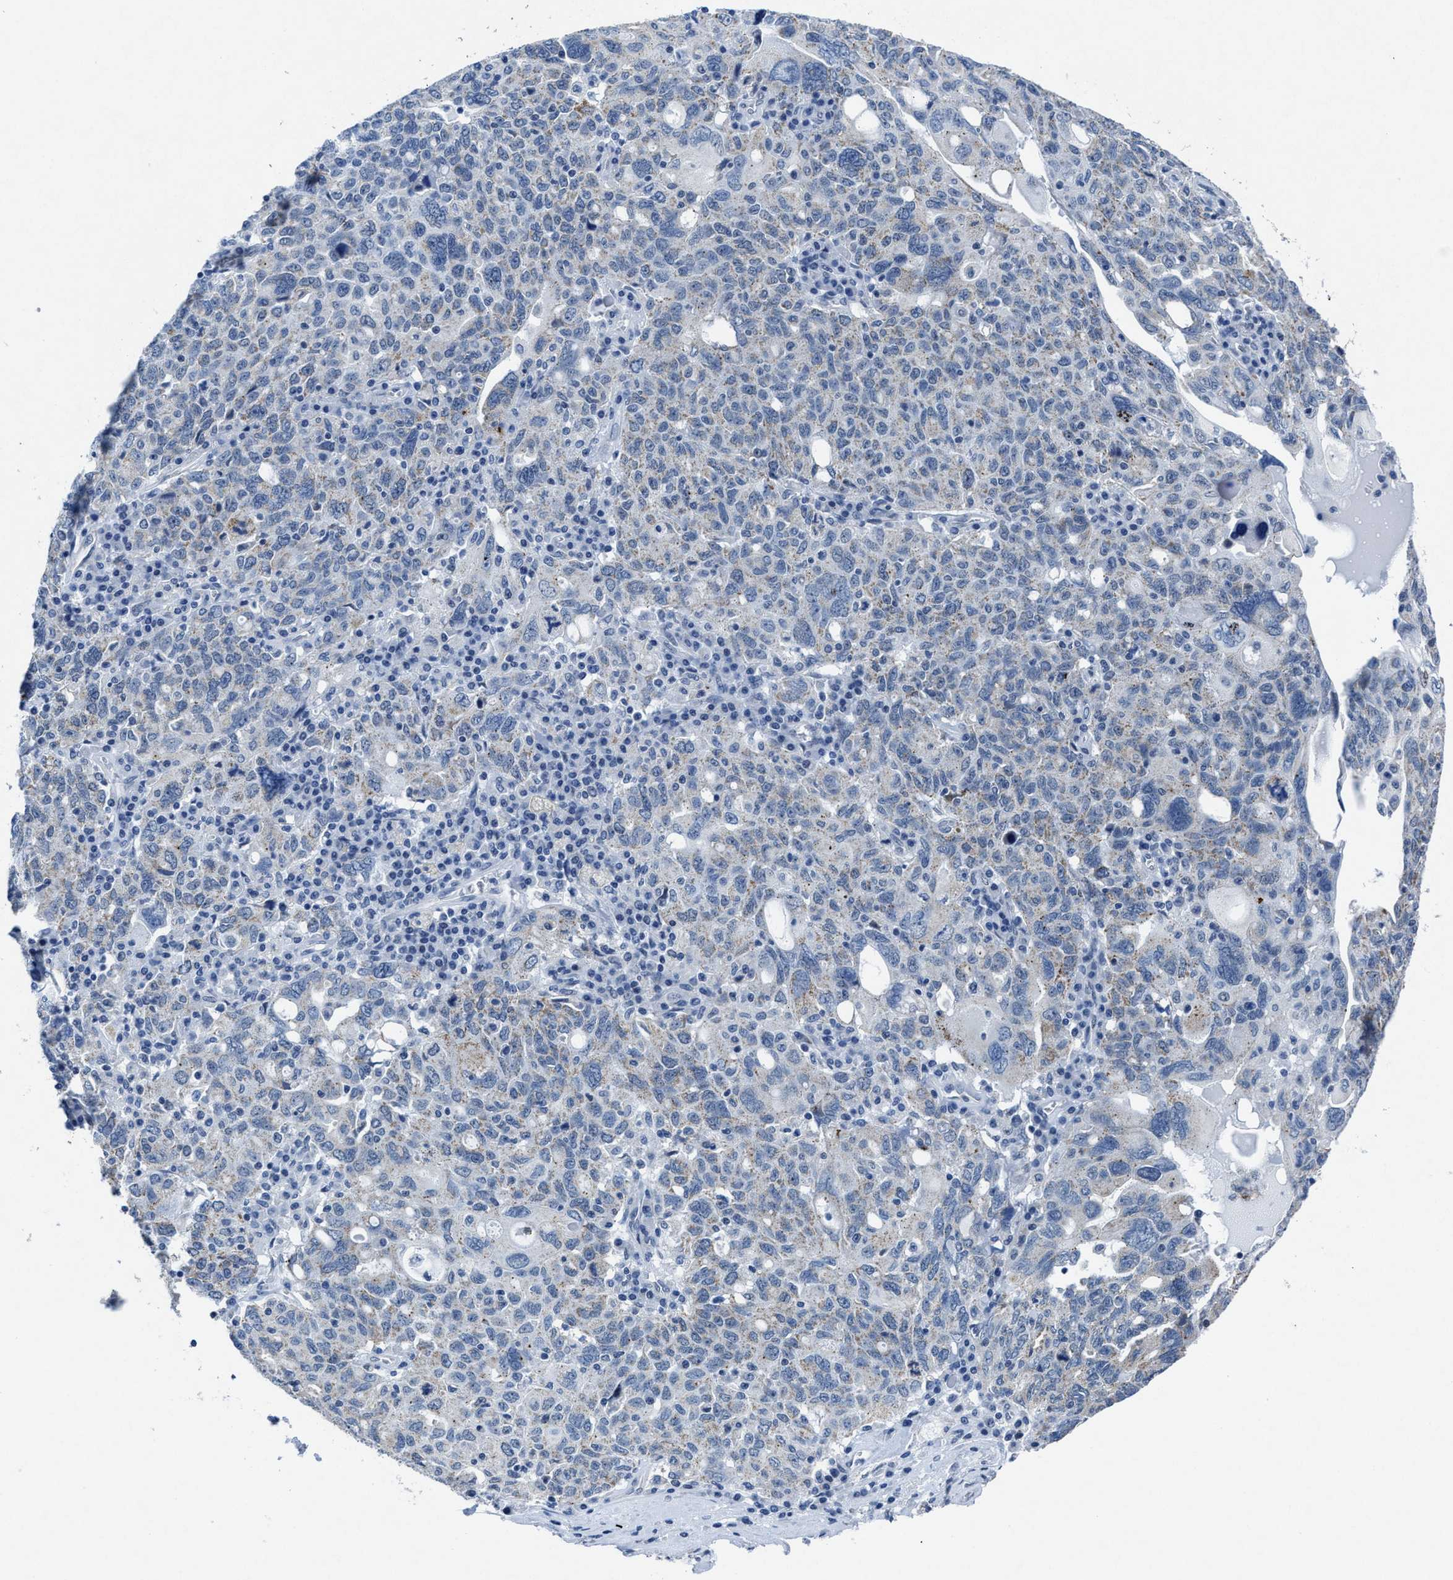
{"staining": {"intensity": "weak", "quantity": "<25%", "location": "cytoplasmic/membranous"}, "tissue": "ovarian cancer", "cell_type": "Tumor cells", "image_type": "cancer", "snomed": [{"axis": "morphology", "description": "Carcinoma, endometroid"}, {"axis": "topography", "description": "Ovary"}], "caption": "An image of ovarian cancer stained for a protein shows no brown staining in tumor cells.", "gene": "ID3", "patient": {"sex": "female", "age": 62}}